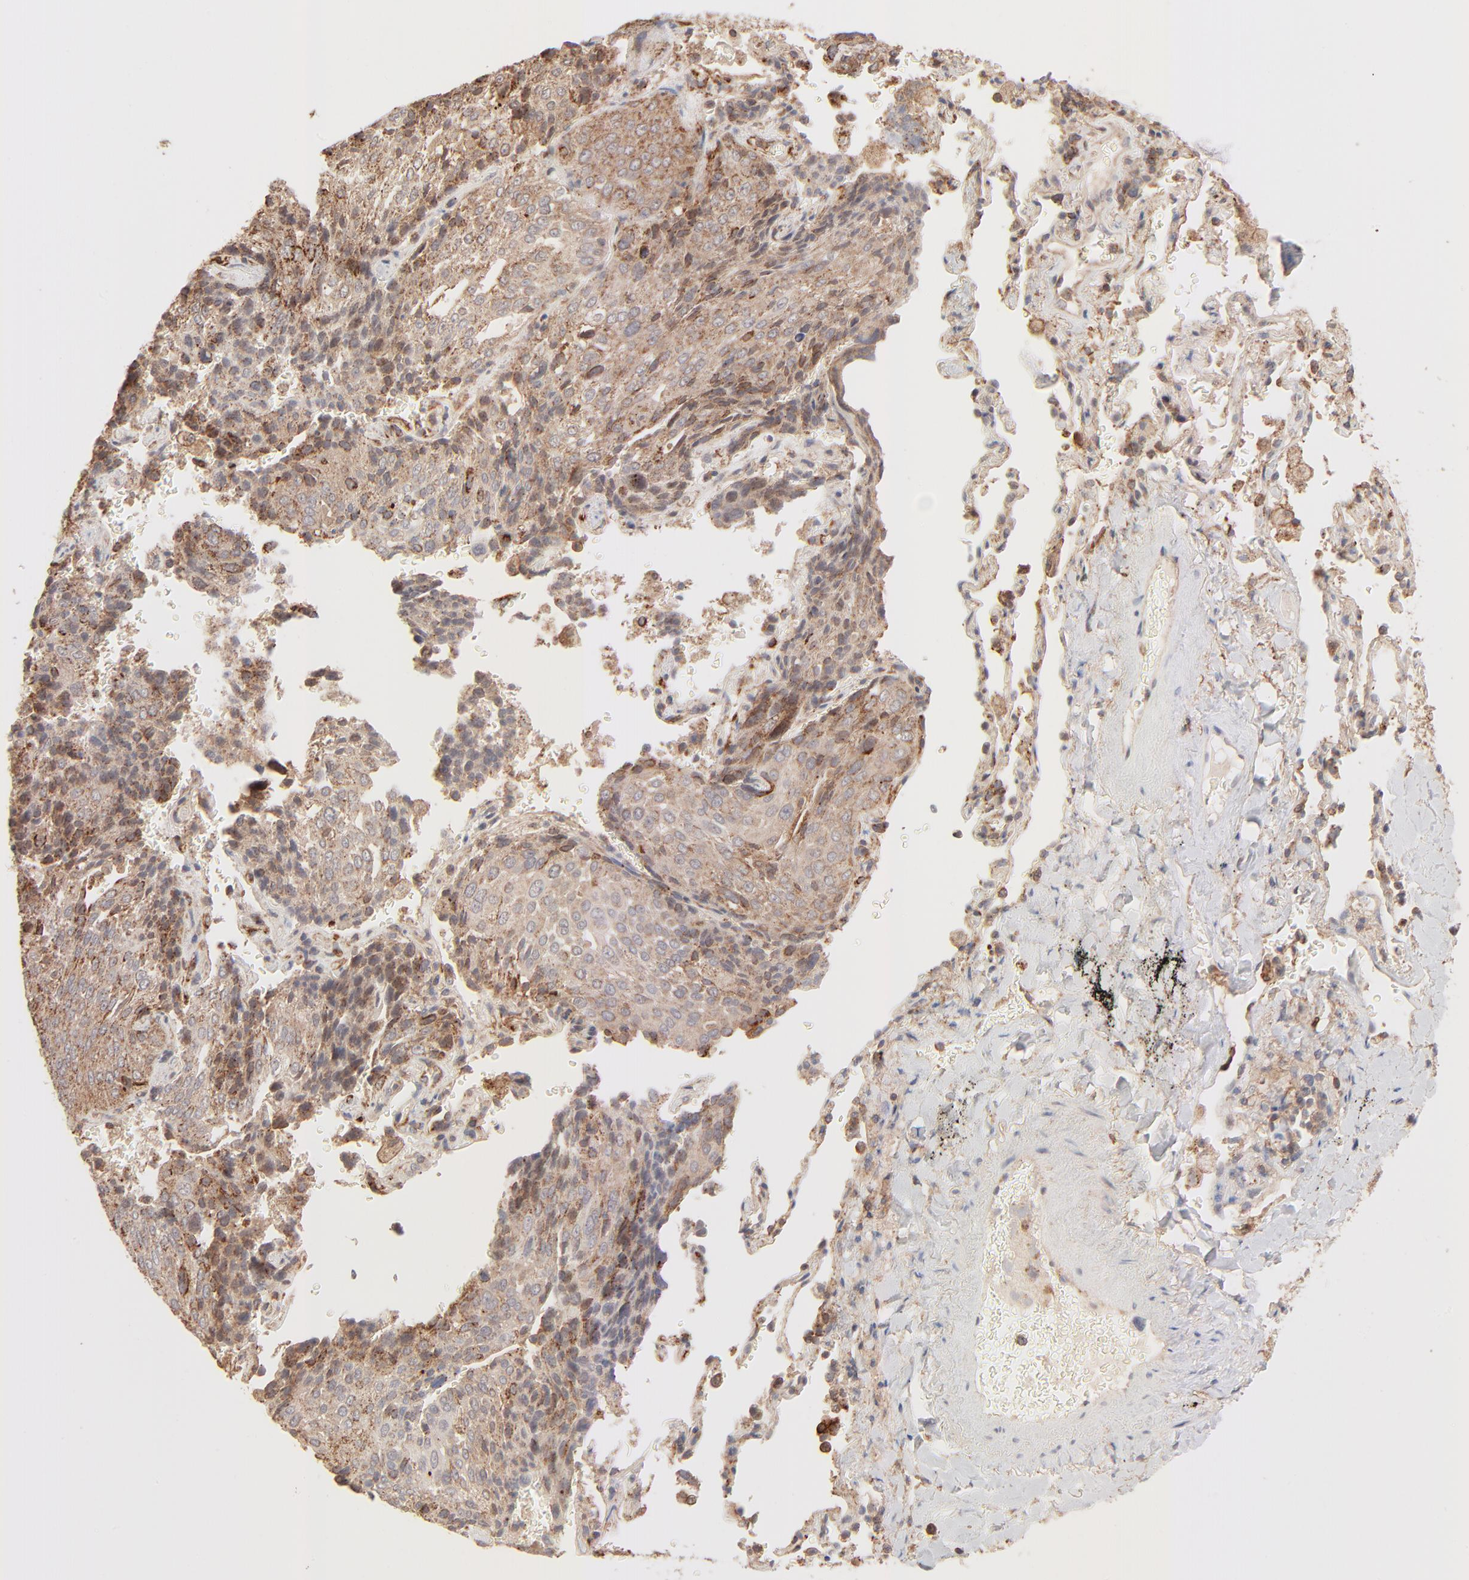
{"staining": {"intensity": "moderate", "quantity": ">75%", "location": "cytoplasmic/membranous"}, "tissue": "lung cancer", "cell_type": "Tumor cells", "image_type": "cancer", "snomed": [{"axis": "morphology", "description": "Squamous cell carcinoma, NOS"}, {"axis": "topography", "description": "Lung"}], "caption": "Moderate cytoplasmic/membranous positivity is appreciated in approximately >75% of tumor cells in lung squamous cell carcinoma.", "gene": "CSPG4", "patient": {"sex": "male", "age": 54}}